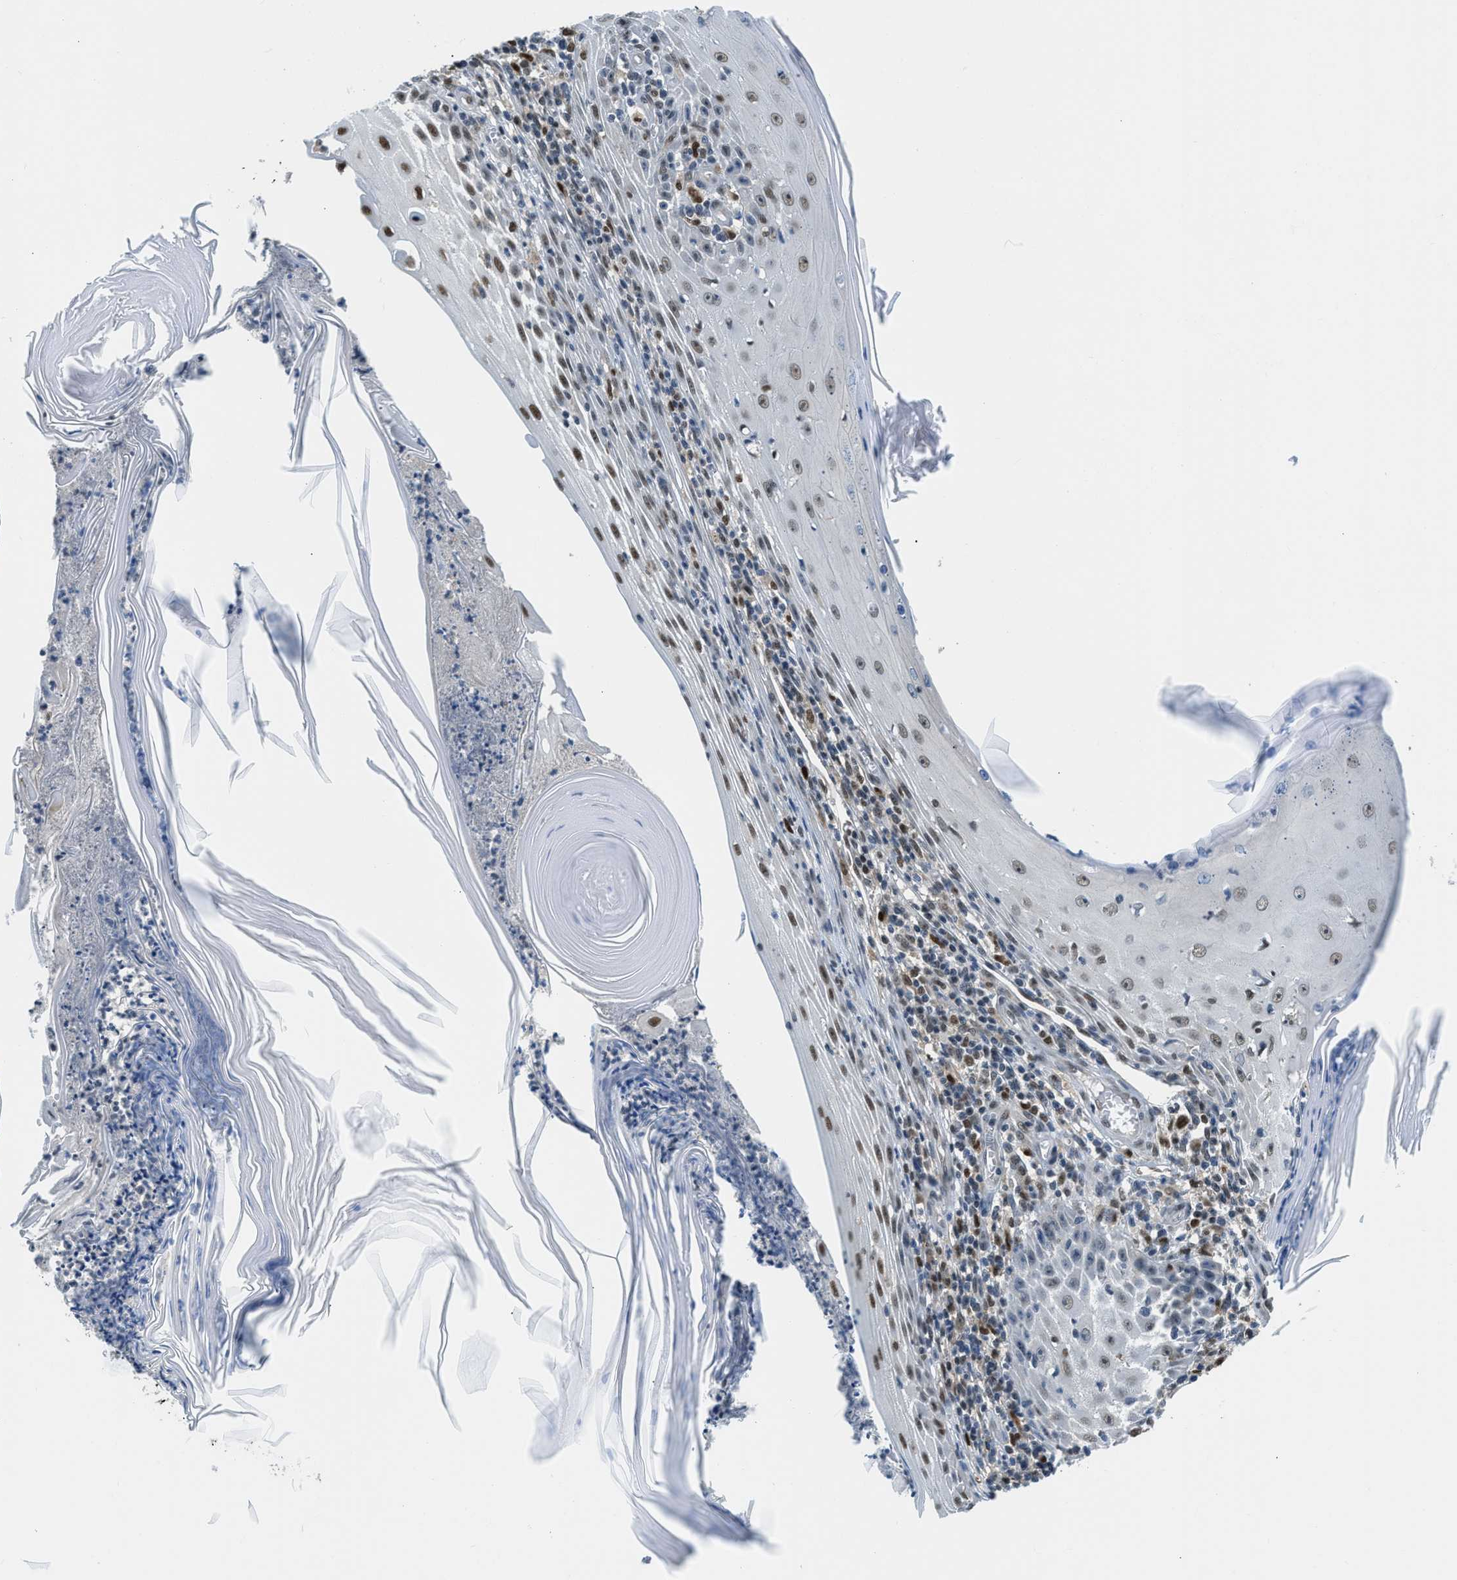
{"staining": {"intensity": "moderate", "quantity": "25%-75%", "location": "nuclear"}, "tissue": "skin cancer", "cell_type": "Tumor cells", "image_type": "cancer", "snomed": [{"axis": "morphology", "description": "Squamous cell carcinoma, NOS"}, {"axis": "topography", "description": "Skin"}], "caption": "The histopathology image shows staining of skin cancer (squamous cell carcinoma), revealing moderate nuclear protein staining (brown color) within tumor cells. Immunohistochemistry (ihc) stains the protein of interest in brown and the nuclei are stained blue.", "gene": "ALX1", "patient": {"sex": "female", "age": 73}}